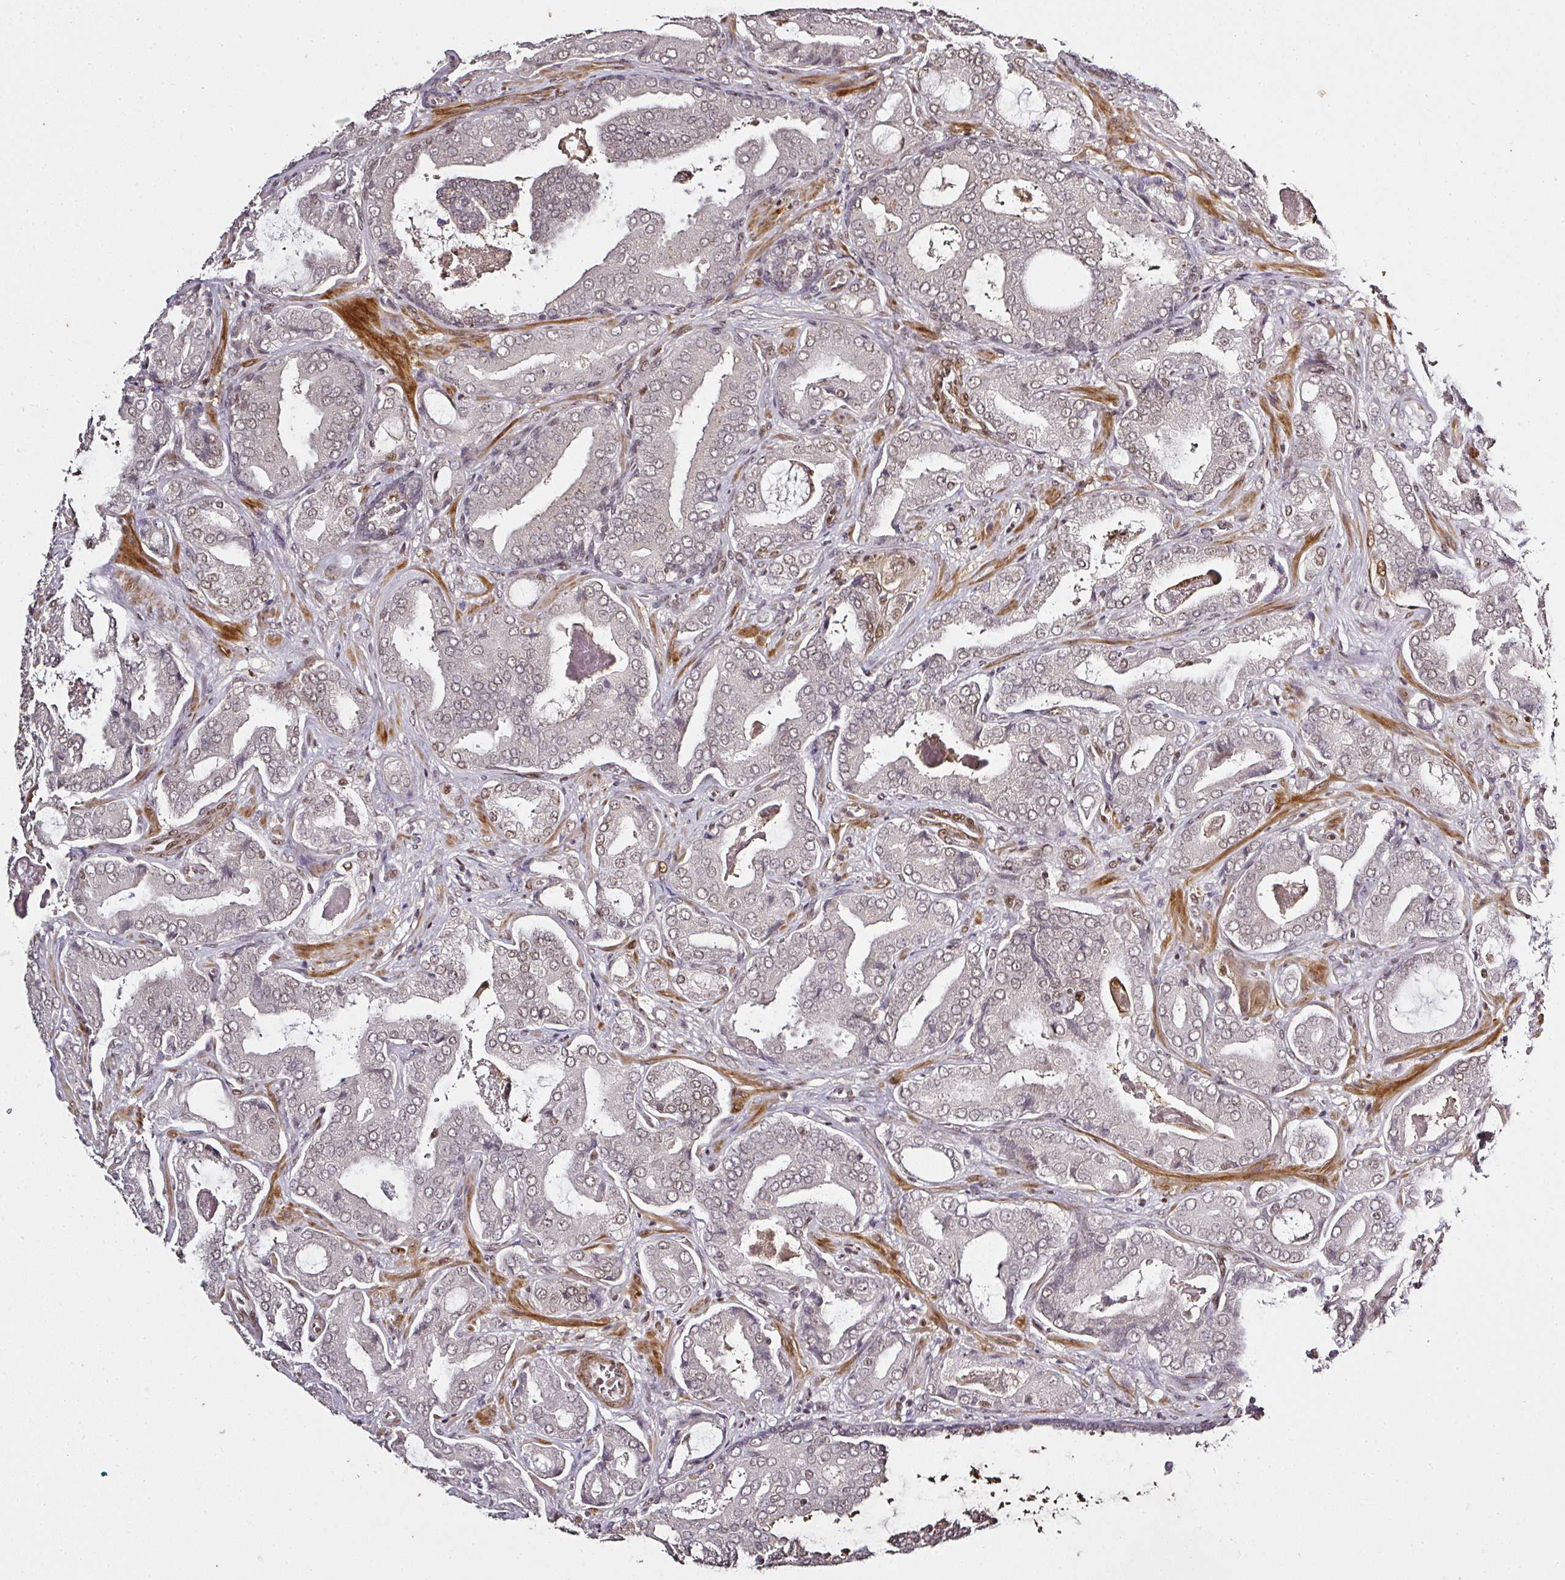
{"staining": {"intensity": "weak", "quantity": "<25%", "location": "nuclear"}, "tissue": "prostate cancer", "cell_type": "Tumor cells", "image_type": "cancer", "snomed": [{"axis": "morphology", "description": "Adenocarcinoma, High grade"}, {"axis": "topography", "description": "Prostate"}], "caption": "High-grade adenocarcinoma (prostate) stained for a protein using immunohistochemistry (IHC) demonstrates no expression tumor cells.", "gene": "GPRIN2", "patient": {"sex": "male", "age": 68}}